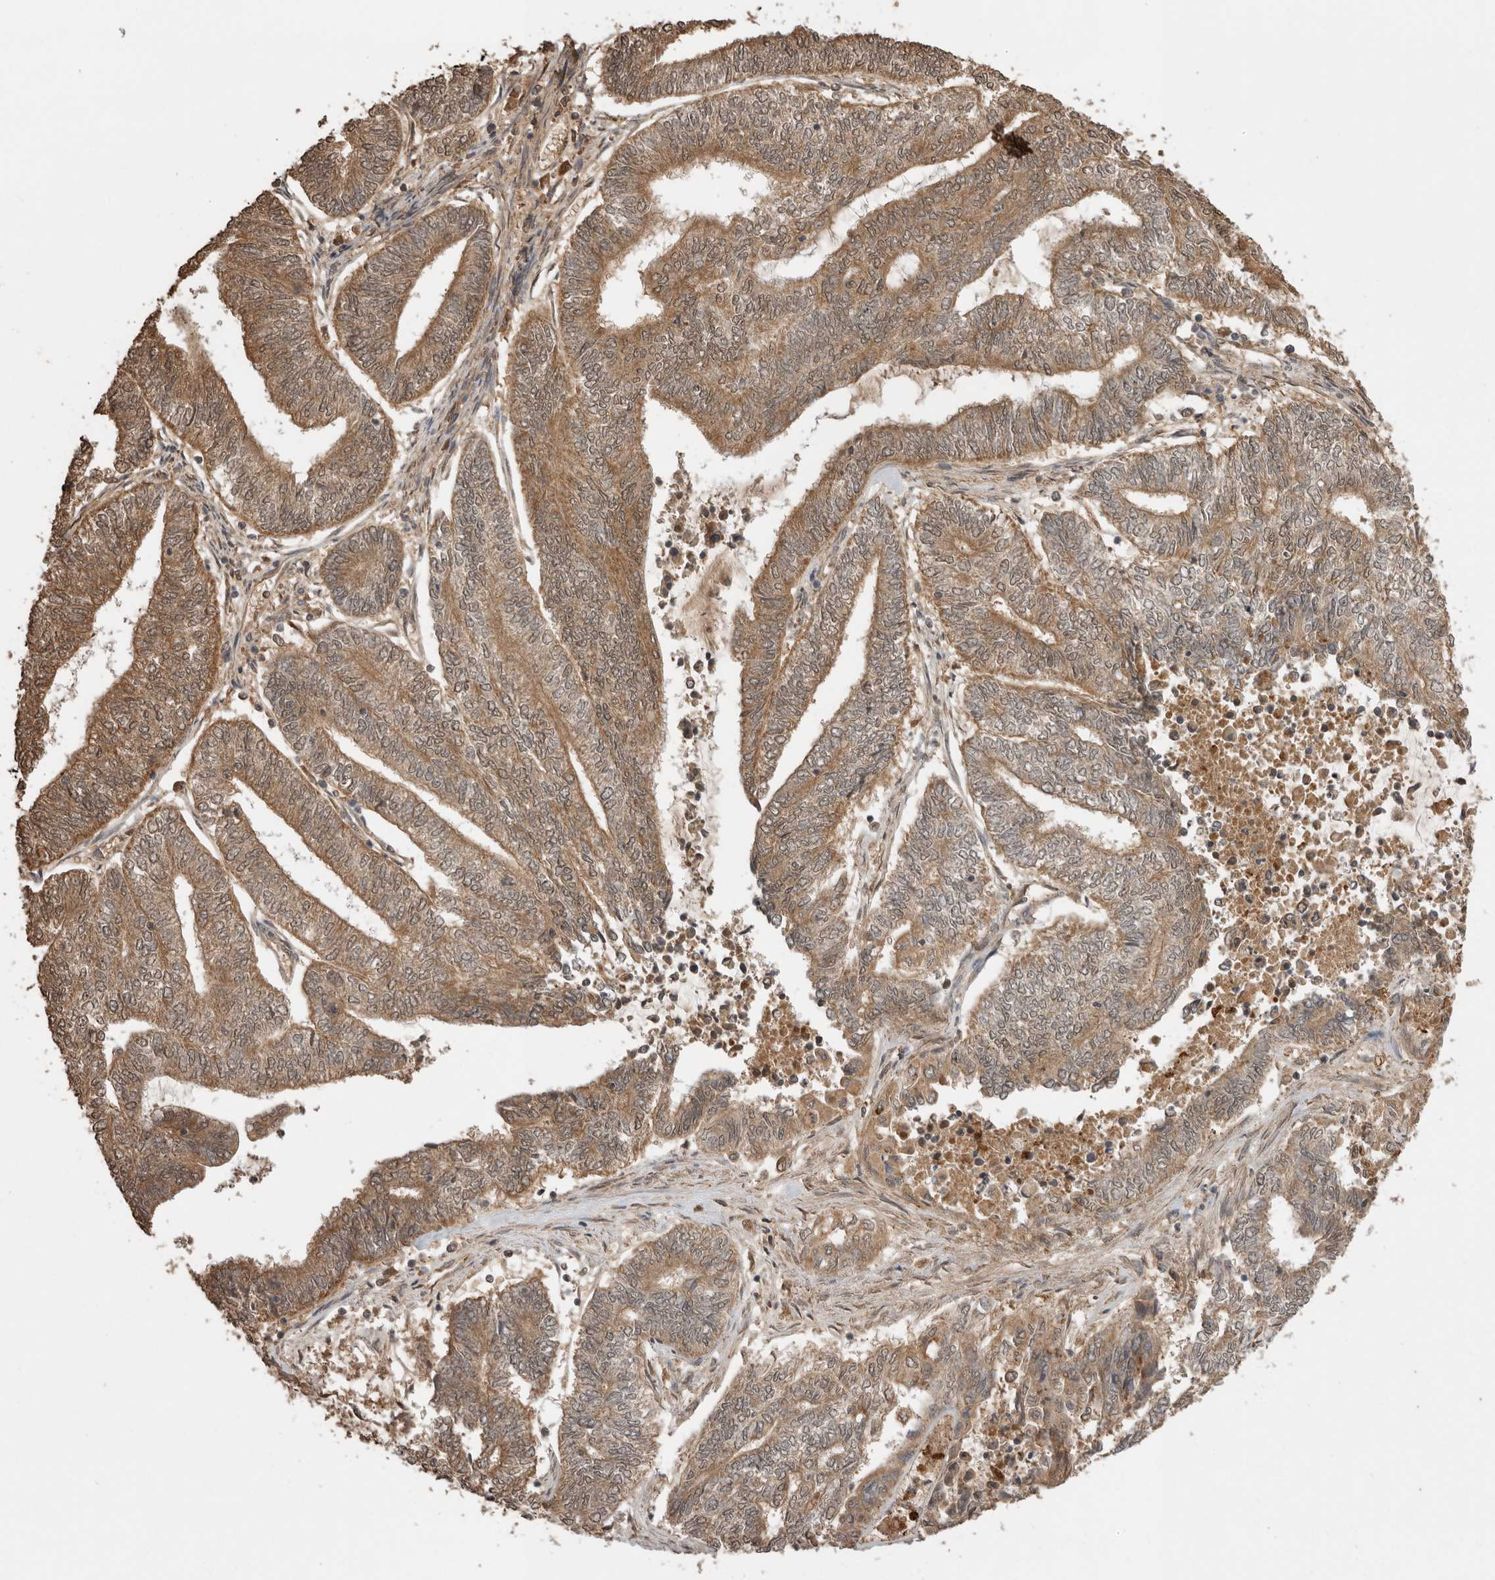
{"staining": {"intensity": "moderate", "quantity": ">75%", "location": "cytoplasmic/membranous,nuclear"}, "tissue": "endometrial cancer", "cell_type": "Tumor cells", "image_type": "cancer", "snomed": [{"axis": "morphology", "description": "Adenocarcinoma, NOS"}, {"axis": "topography", "description": "Uterus"}, {"axis": "topography", "description": "Endometrium"}], "caption": "A brown stain highlights moderate cytoplasmic/membranous and nuclear expression of a protein in human adenocarcinoma (endometrial) tumor cells.", "gene": "JAG2", "patient": {"sex": "female", "age": 70}}